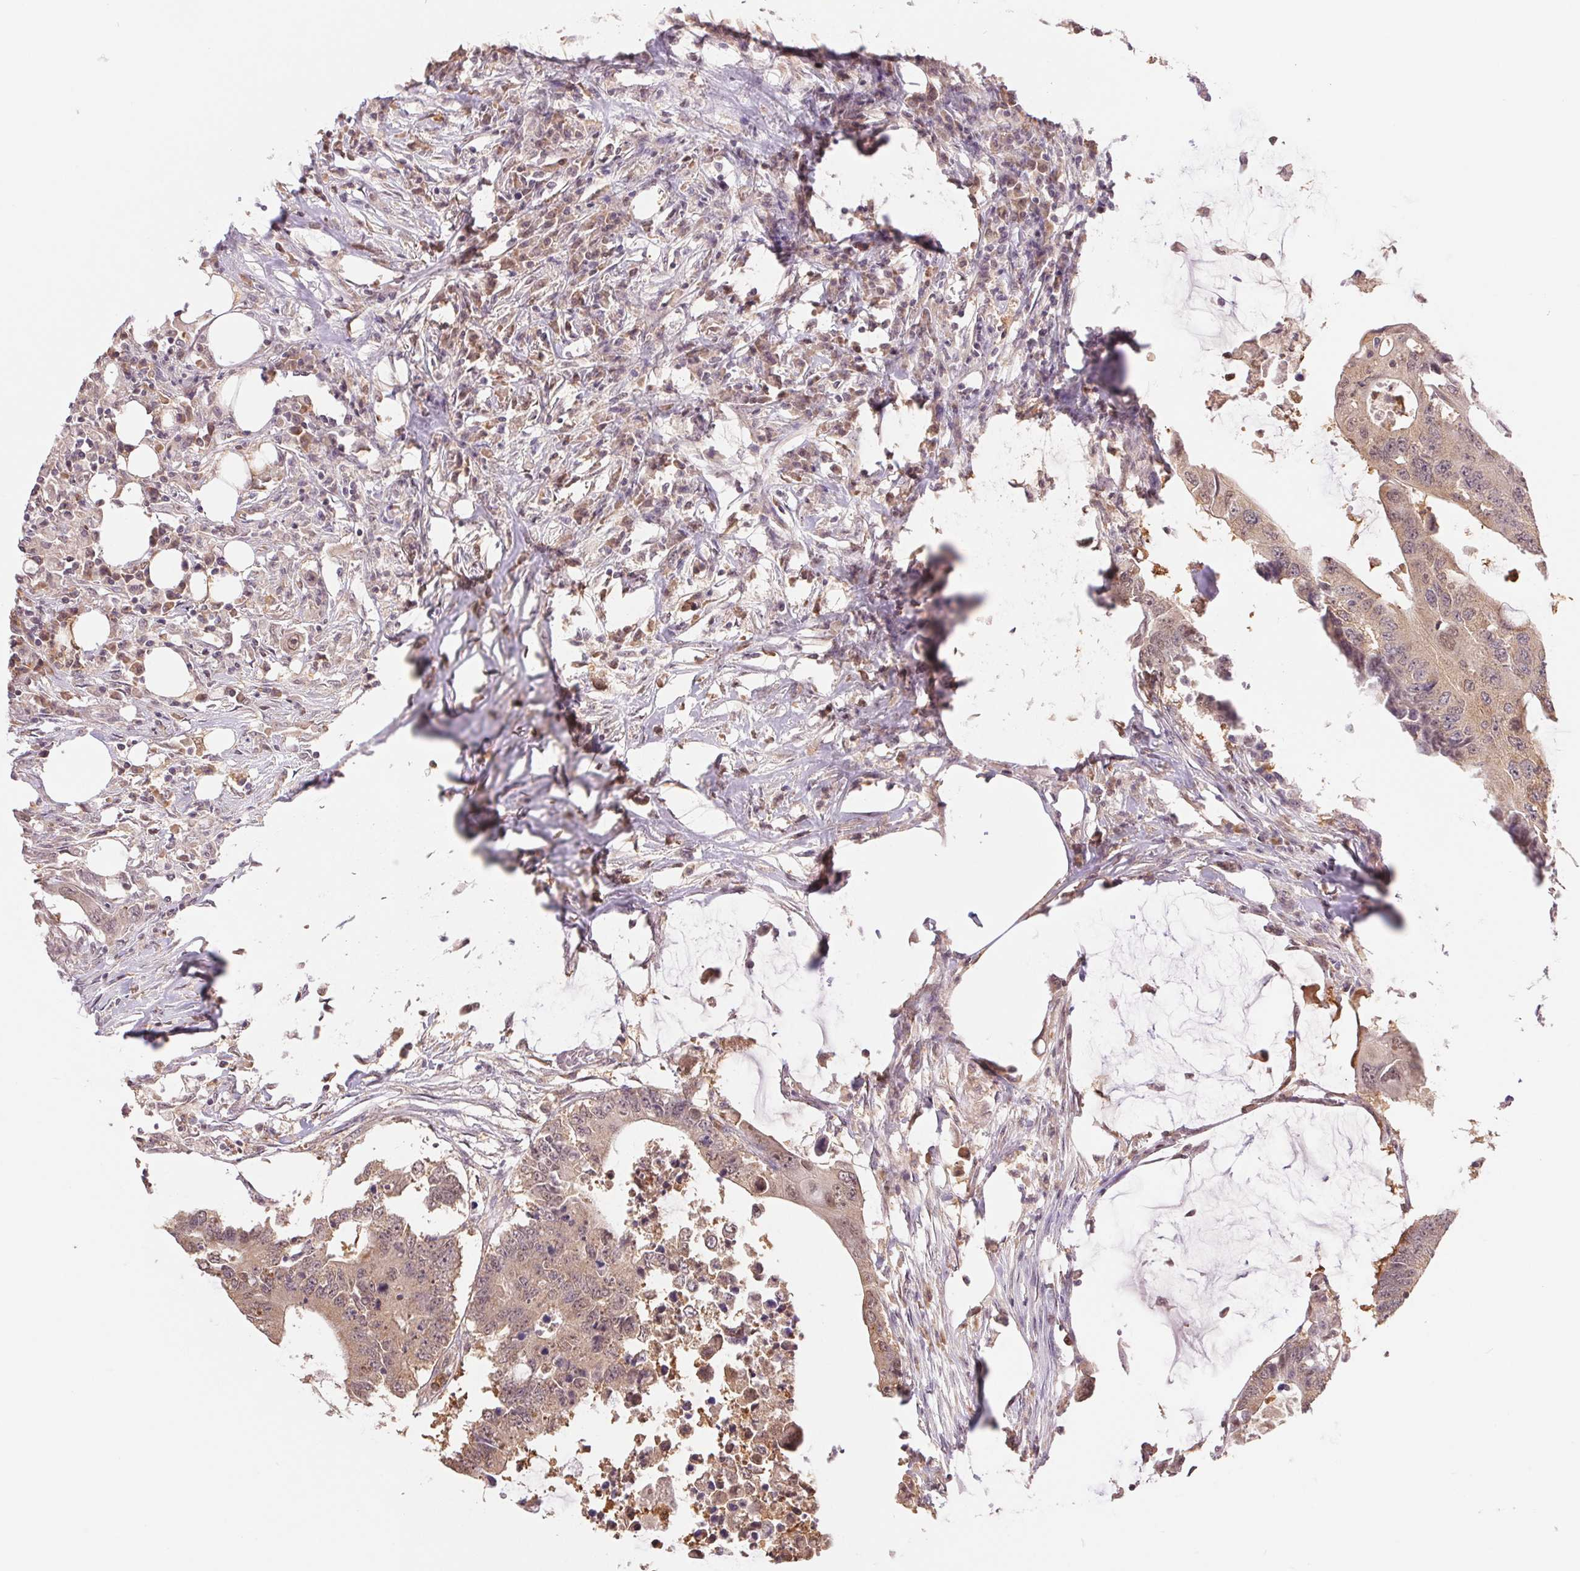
{"staining": {"intensity": "weak", "quantity": ">75%", "location": "cytoplasmic/membranous"}, "tissue": "colorectal cancer", "cell_type": "Tumor cells", "image_type": "cancer", "snomed": [{"axis": "morphology", "description": "Adenocarcinoma, NOS"}, {"axis": "topography", "description": "Colon"}], "caption": "Immunohistochemistry (IHC) histopathology image of human adenocarcinoma (colorectal) stained for a protein (brown), which exhibits low levels of weak cytoplasmic/membranous expression in approximately >75% of tumor cells.", "gene": "CDC123", "patient": {"sex": "male", "age": 71}}